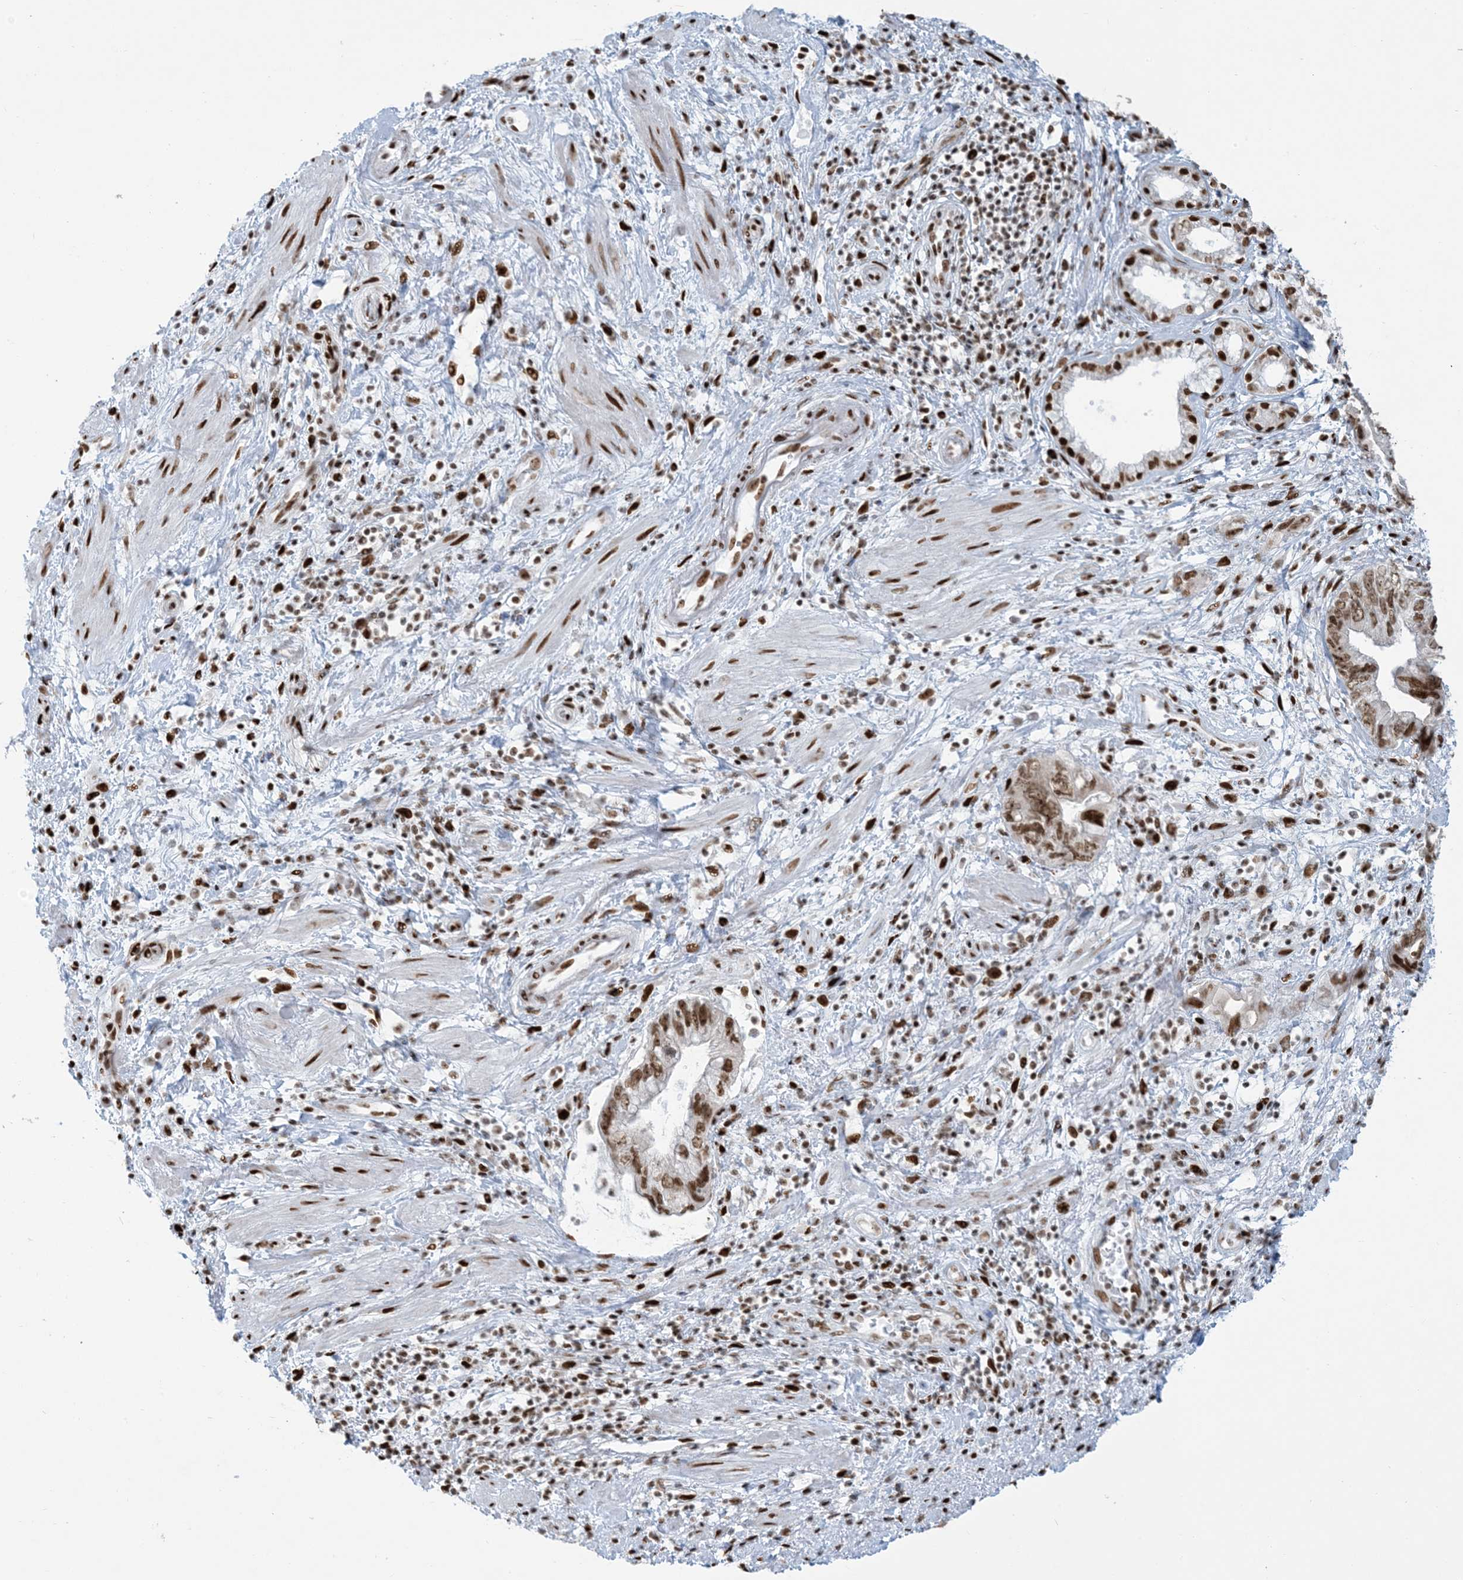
{"staining": {"intensity": "moderate", "quantity": ">75%", "location": "nuclear"}, "tissue": "pancreatic cancer", "cell_type": "Tumor cells", "image_type": "cancer", "snomed": [{"axis": "morphology", "description": "Adenocarcinoma, NOS"}, {"axis": "topography", "description": "Pancreas"}], "caption": "A brown stain highlights moderate nuclear expression of a protein in pancreatic adenocarcinoma tumor cells.", "gene": "STAG1", "patient": {"sex": "female", "age": 73}}